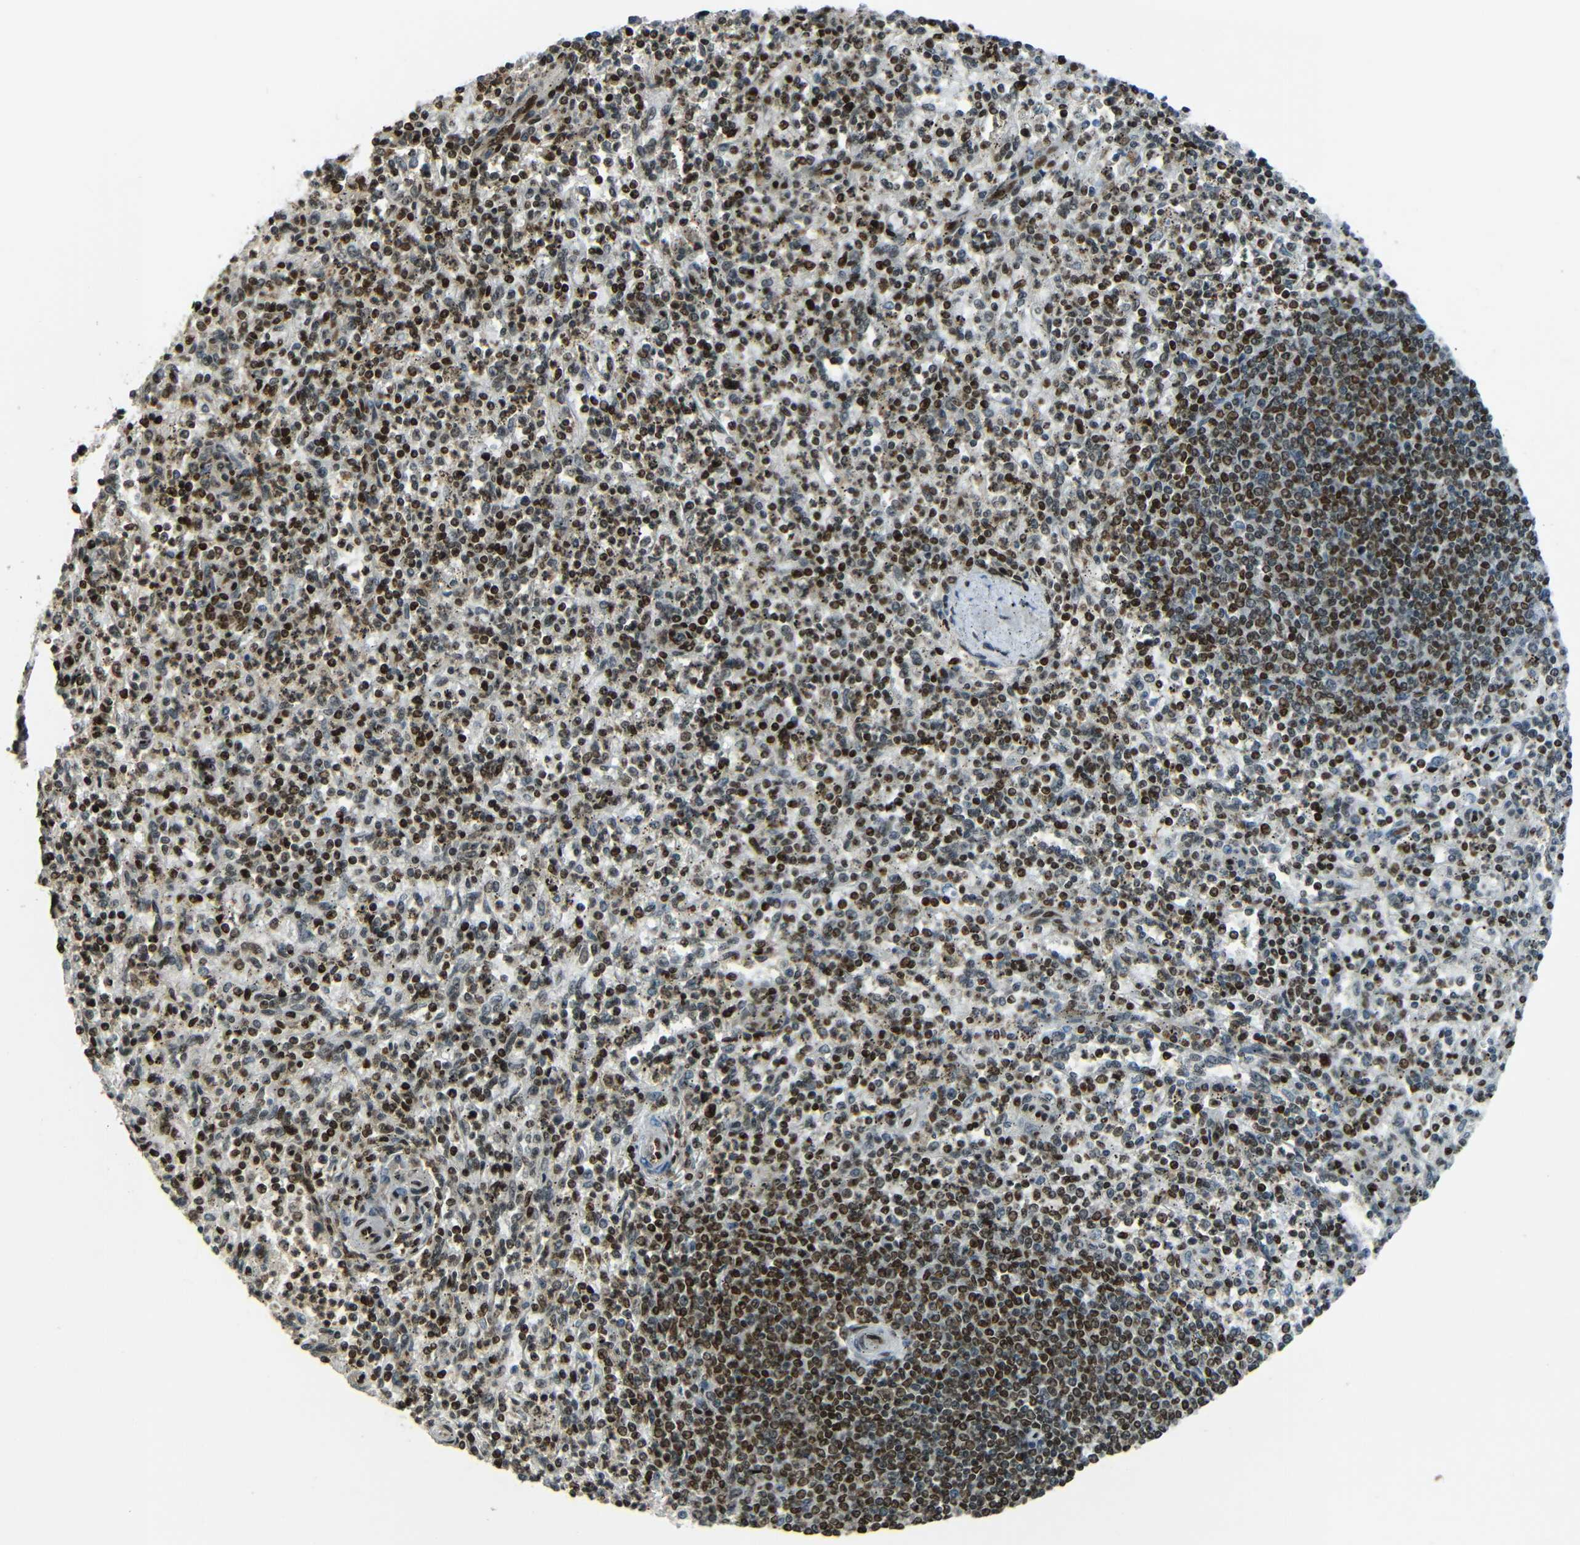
{"staining": {"intensity": "strong", "quantity": ">75%", "location": "nuclear"}, "tissue": "spleen", "cell_type": "Cells in red pulp", "image_type": "normal", "snomed": [{"axis": "morphology", "description": "Normal tissue, NOS"}, {"axis": "topography", "description": "Spleen"}], "caption": "A brown stain highlights strong nuclear positivity of a protein in cells in red pulp of normal human spleen. (Stains: DAB (3,3'-diaminobenzidine) in brown, nuclei in blue, Microscopy: brightfield microscopy at high magnification).", "gene": "PSIP1", "patient": {"sex": "male", "age": 72}}